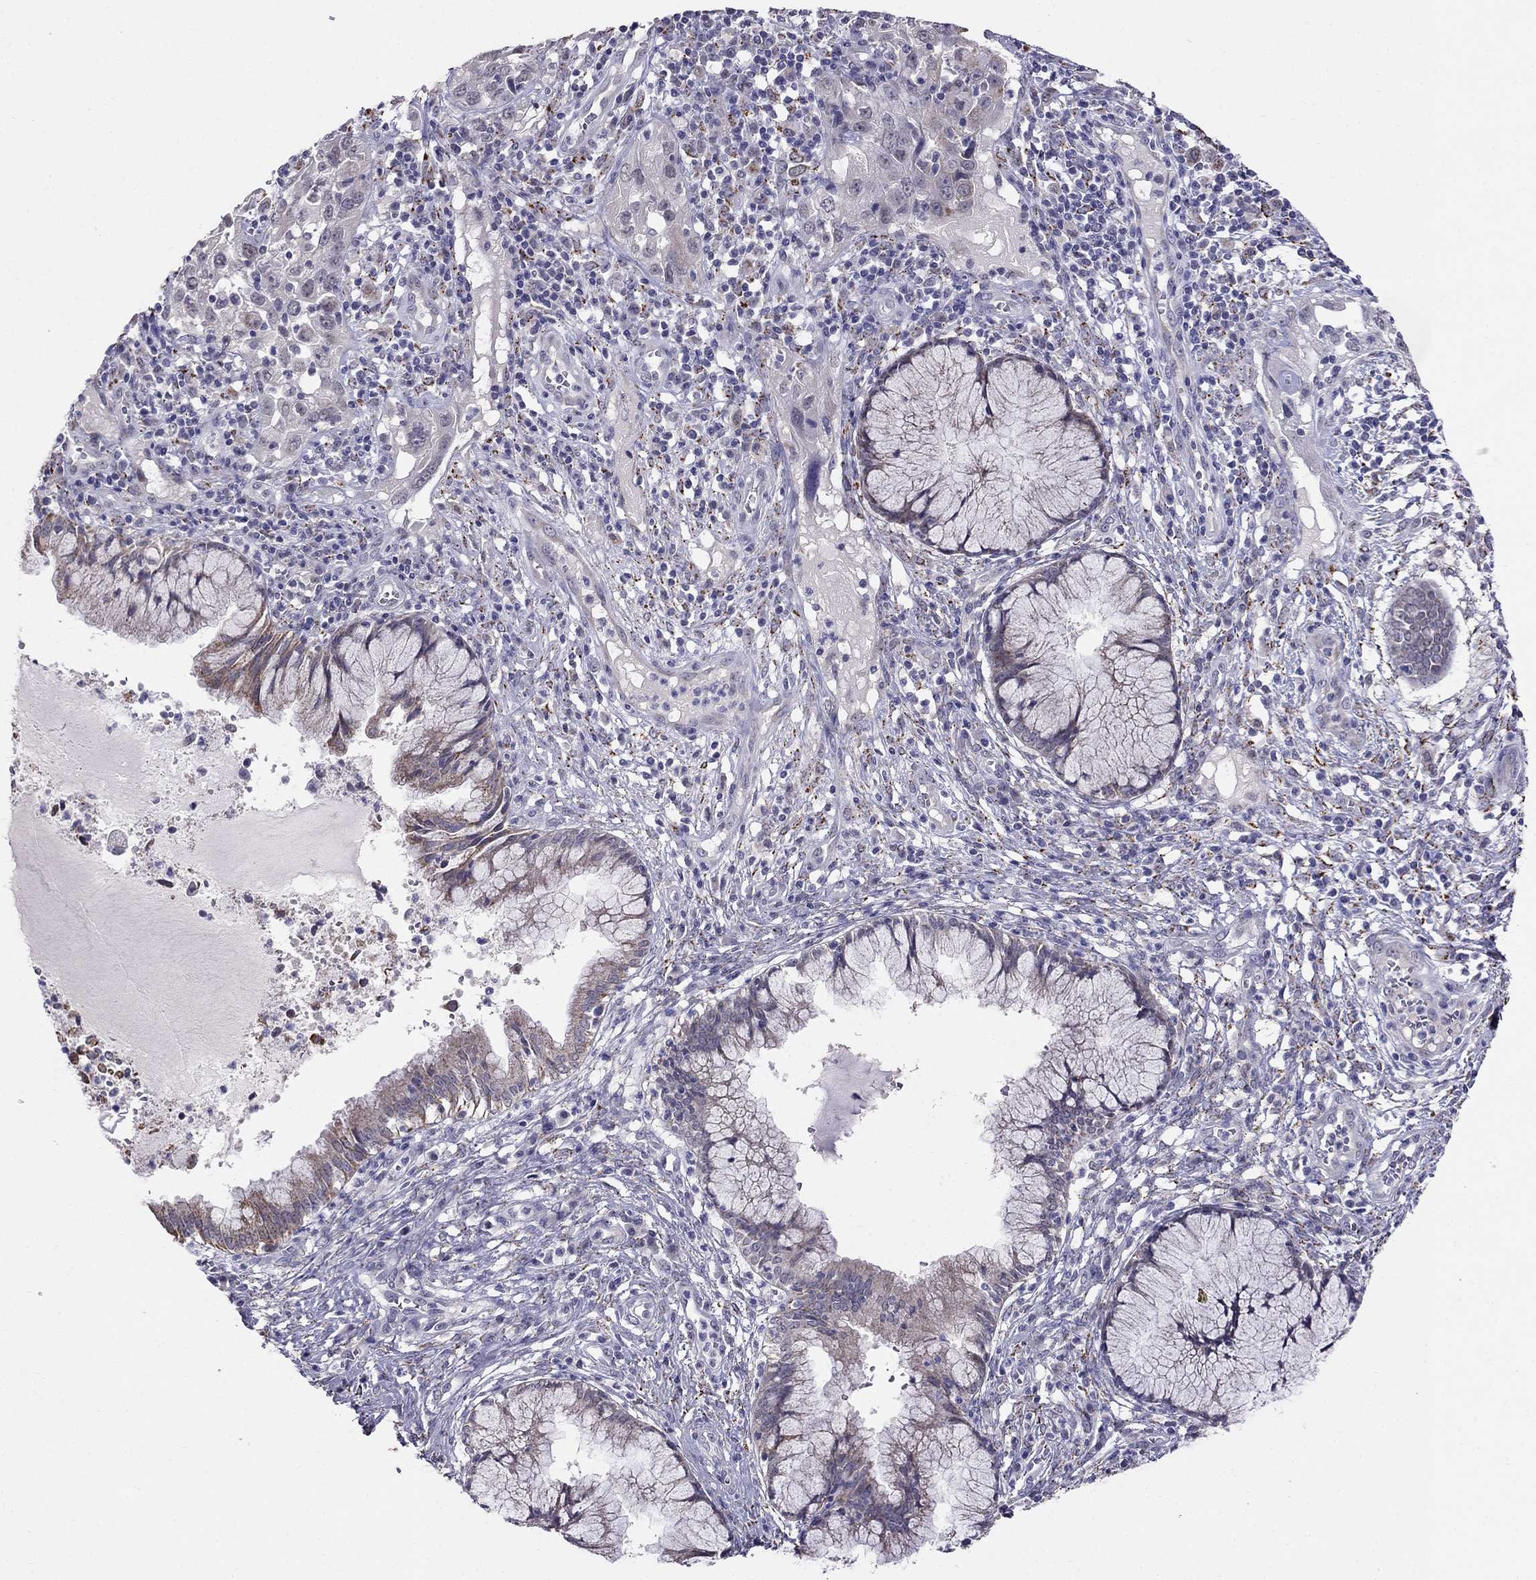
{"staining": {"intensity": "weak", "quantity": "<25%", "location": "cytoplasmic/membranous"}, "tissue": "cervical cancer", "cell_type": "Tumor cells", "image_type": "cancer", "snomed": [{"axis": "morphology", "description": "Squamous cell carcinoma, NOS"}, {"axis": "topography", "description": "Cervix"}], "caption": "Immunohistochemical staining of human cervical squamous cell carcinoma shows no significant expression in tumor cells.", "gene": "MYO3B", "patient": {"sex": "female", "age": 32}}